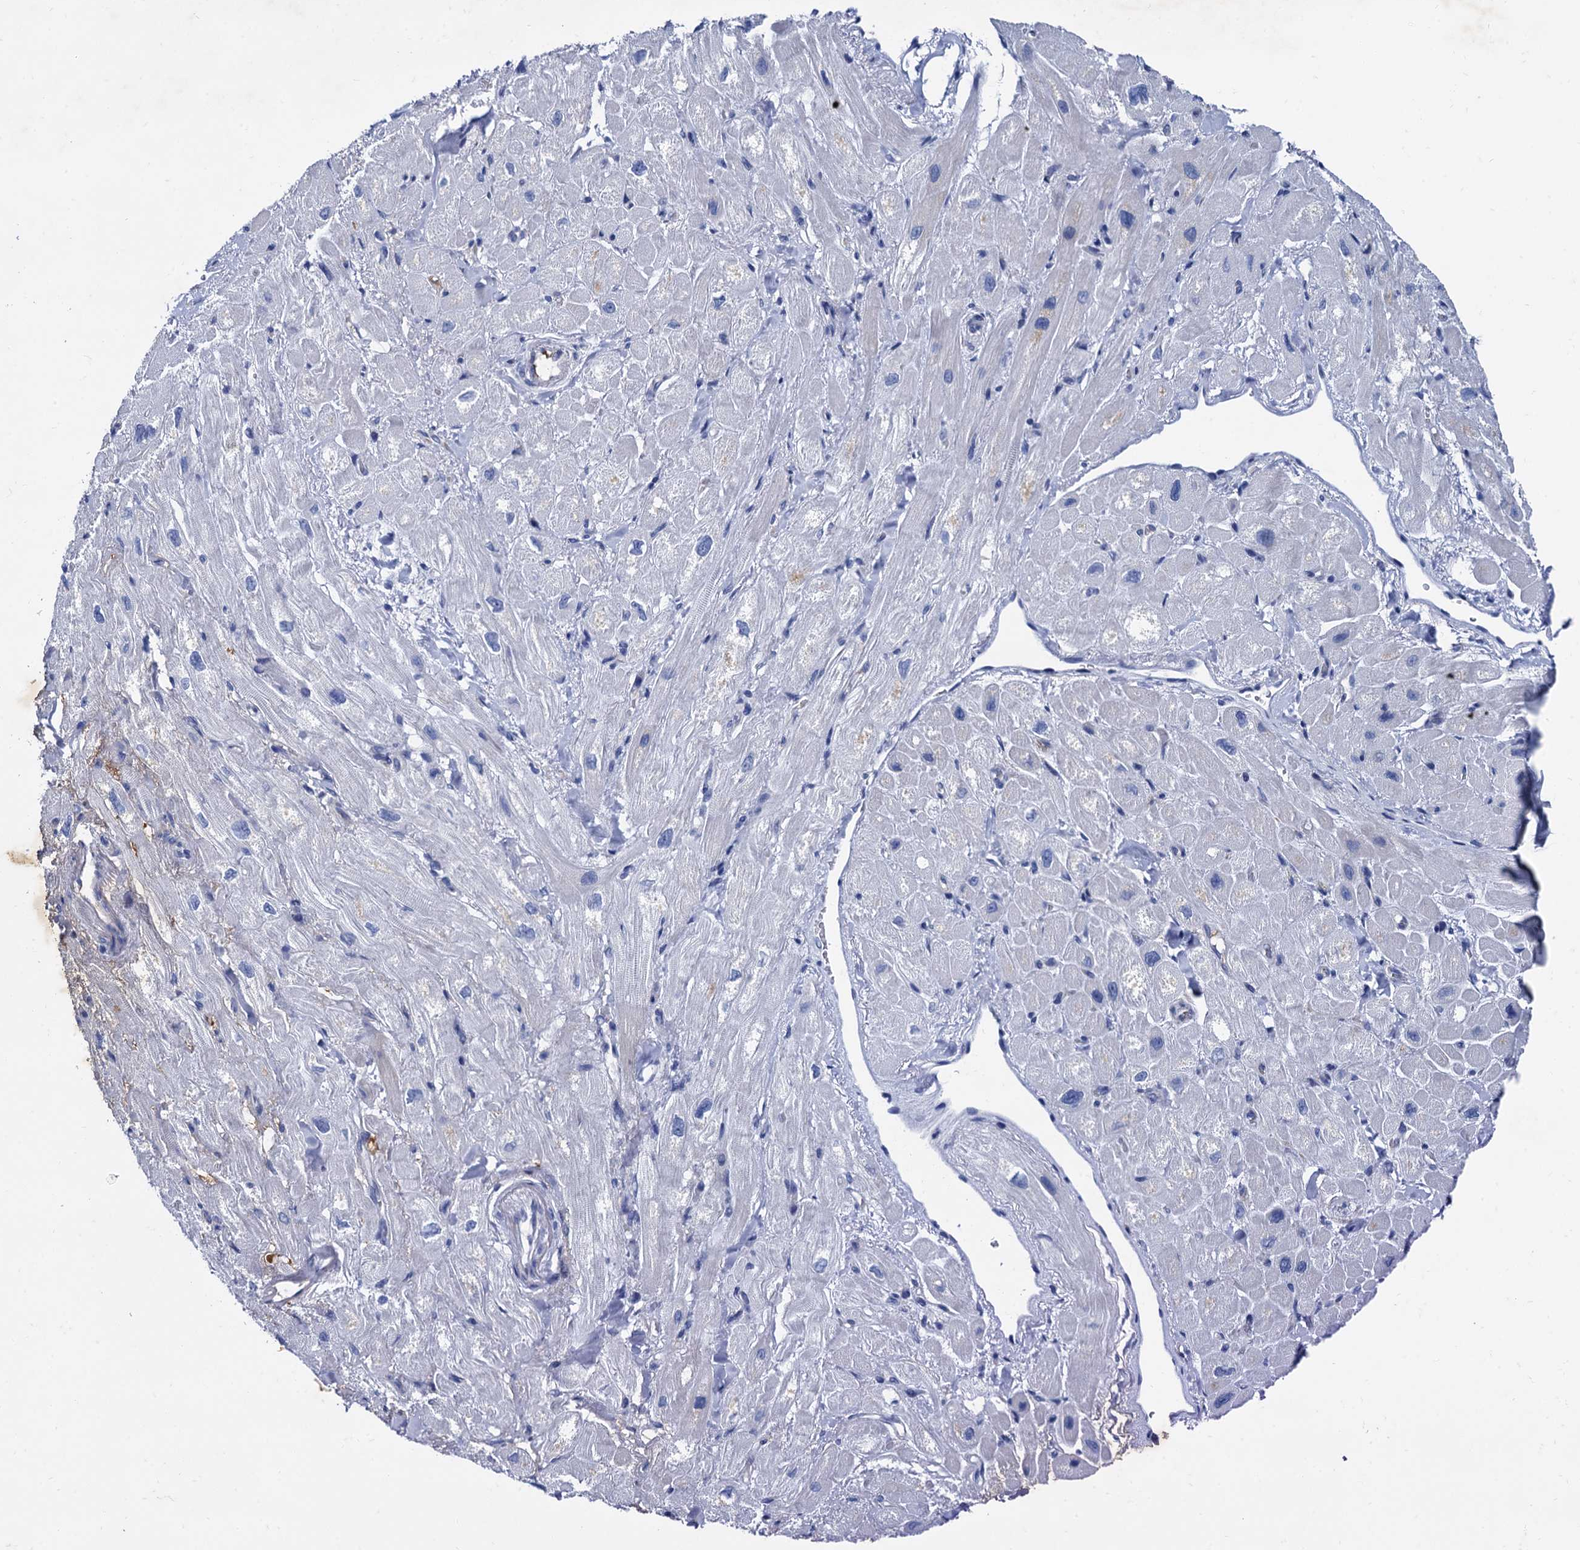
{"staining": {"intensity": "negative", "quantity": "none", "location": "none"}, "tissue": "heart muscle", "cell_type": "Cardiomyocytes", "image_type": "normal", "snomed": [{"axis": "morphology", "description": "Normal tissue, NOS"}, {"axis": "topography", "description": "Heart"}], "caption": "IHC photomicrograph of unremarkable human heart muscle stained for a protein (brown), which exhibits no staining in cardiomyocytes.", "gene": "TMEM72", "patient": {"sex": "male", "age": 65}}